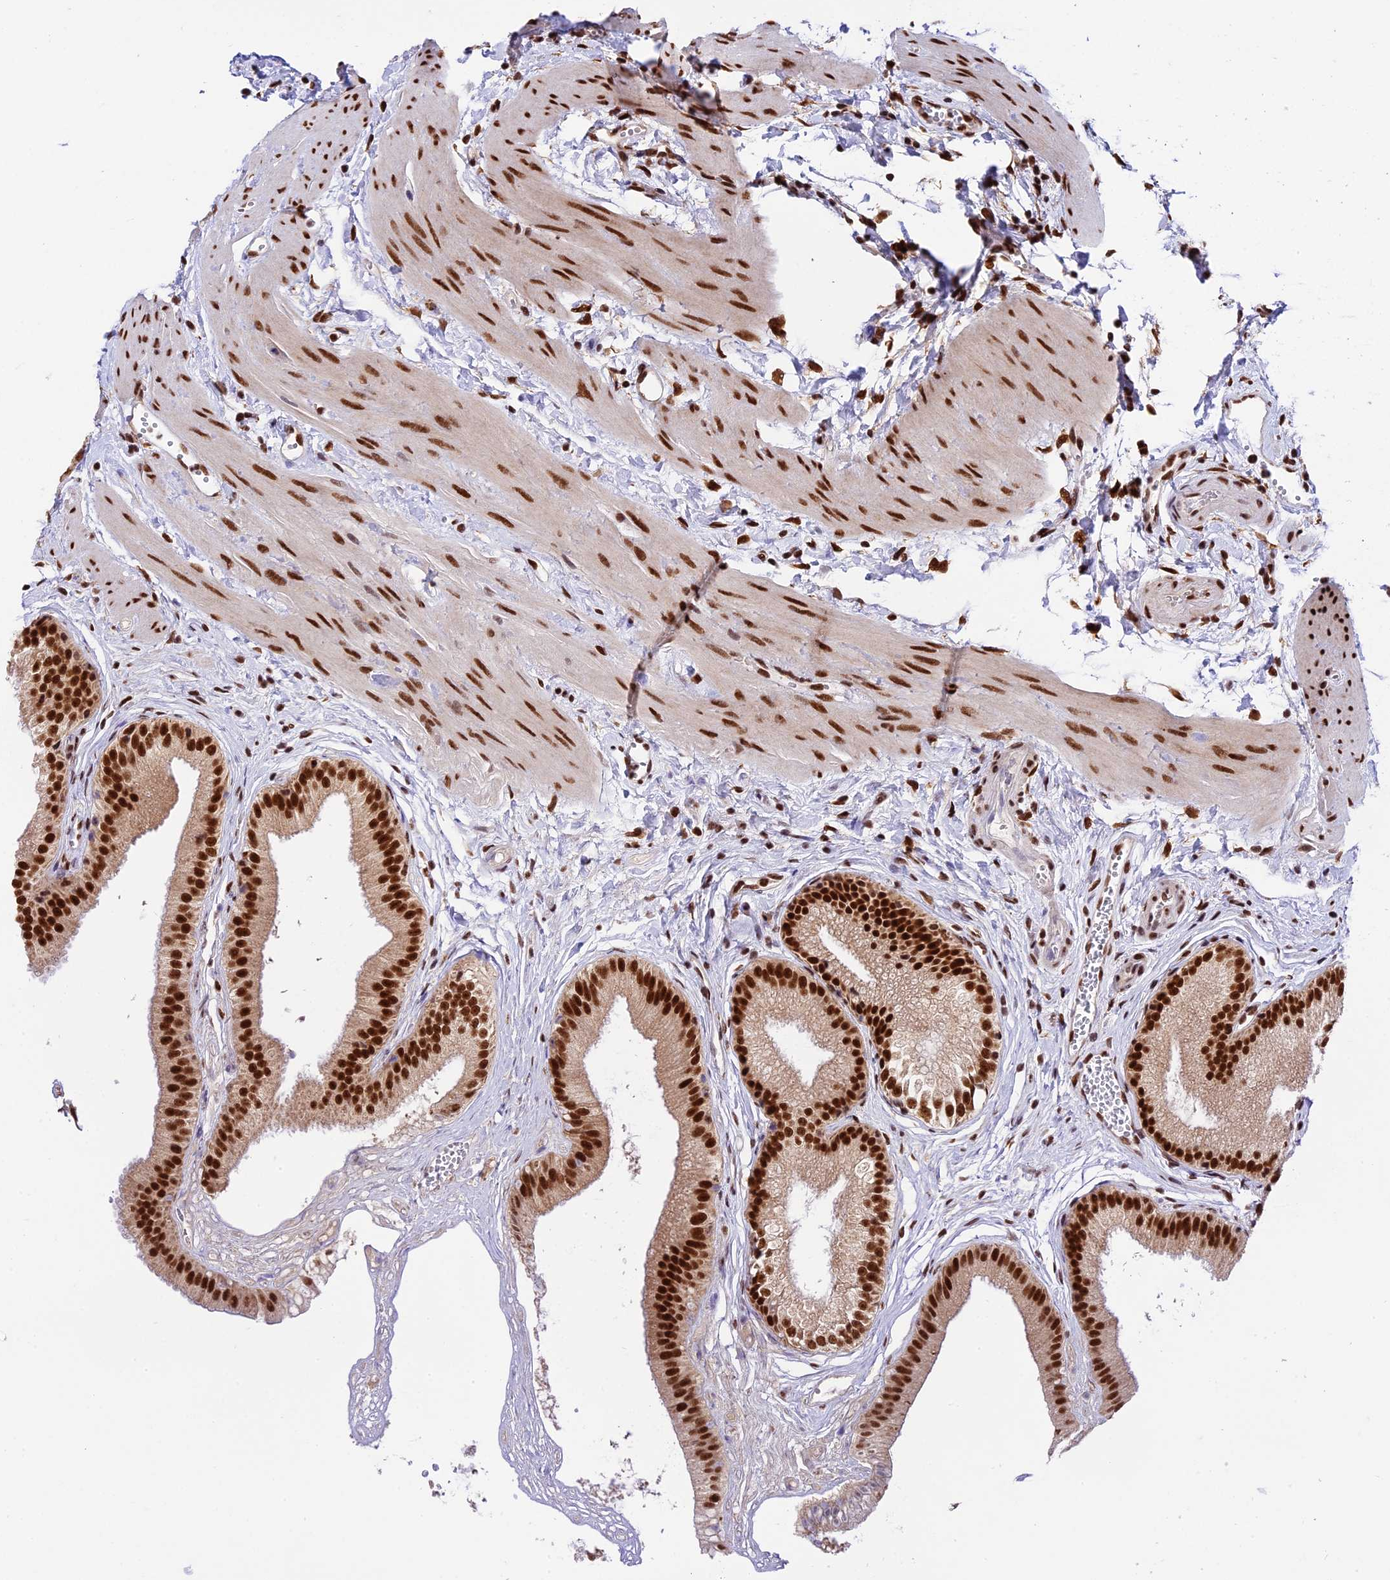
{"staining": {"intensity": "strong", "quantity": ">75%", "location": "nuclear"}, "tissue": "gallbladder", "cell_type": "Glandular cells", "image_type": "normal", "snomed": [{"axis": "morphology", "description": "Normal tissue, NOS"}, {"axis": "topography", "description": "Gallbladder"}], "caption": "Immunohistochemistry (IHC) (DAB (3,3'-diaminobenzidine)) staining of benign gallbladder reveals strong nuclear protein staining in about >75% of glandular cells.", "gene": "RAMACL", "patient": {"sex": "female", "age": 54}}